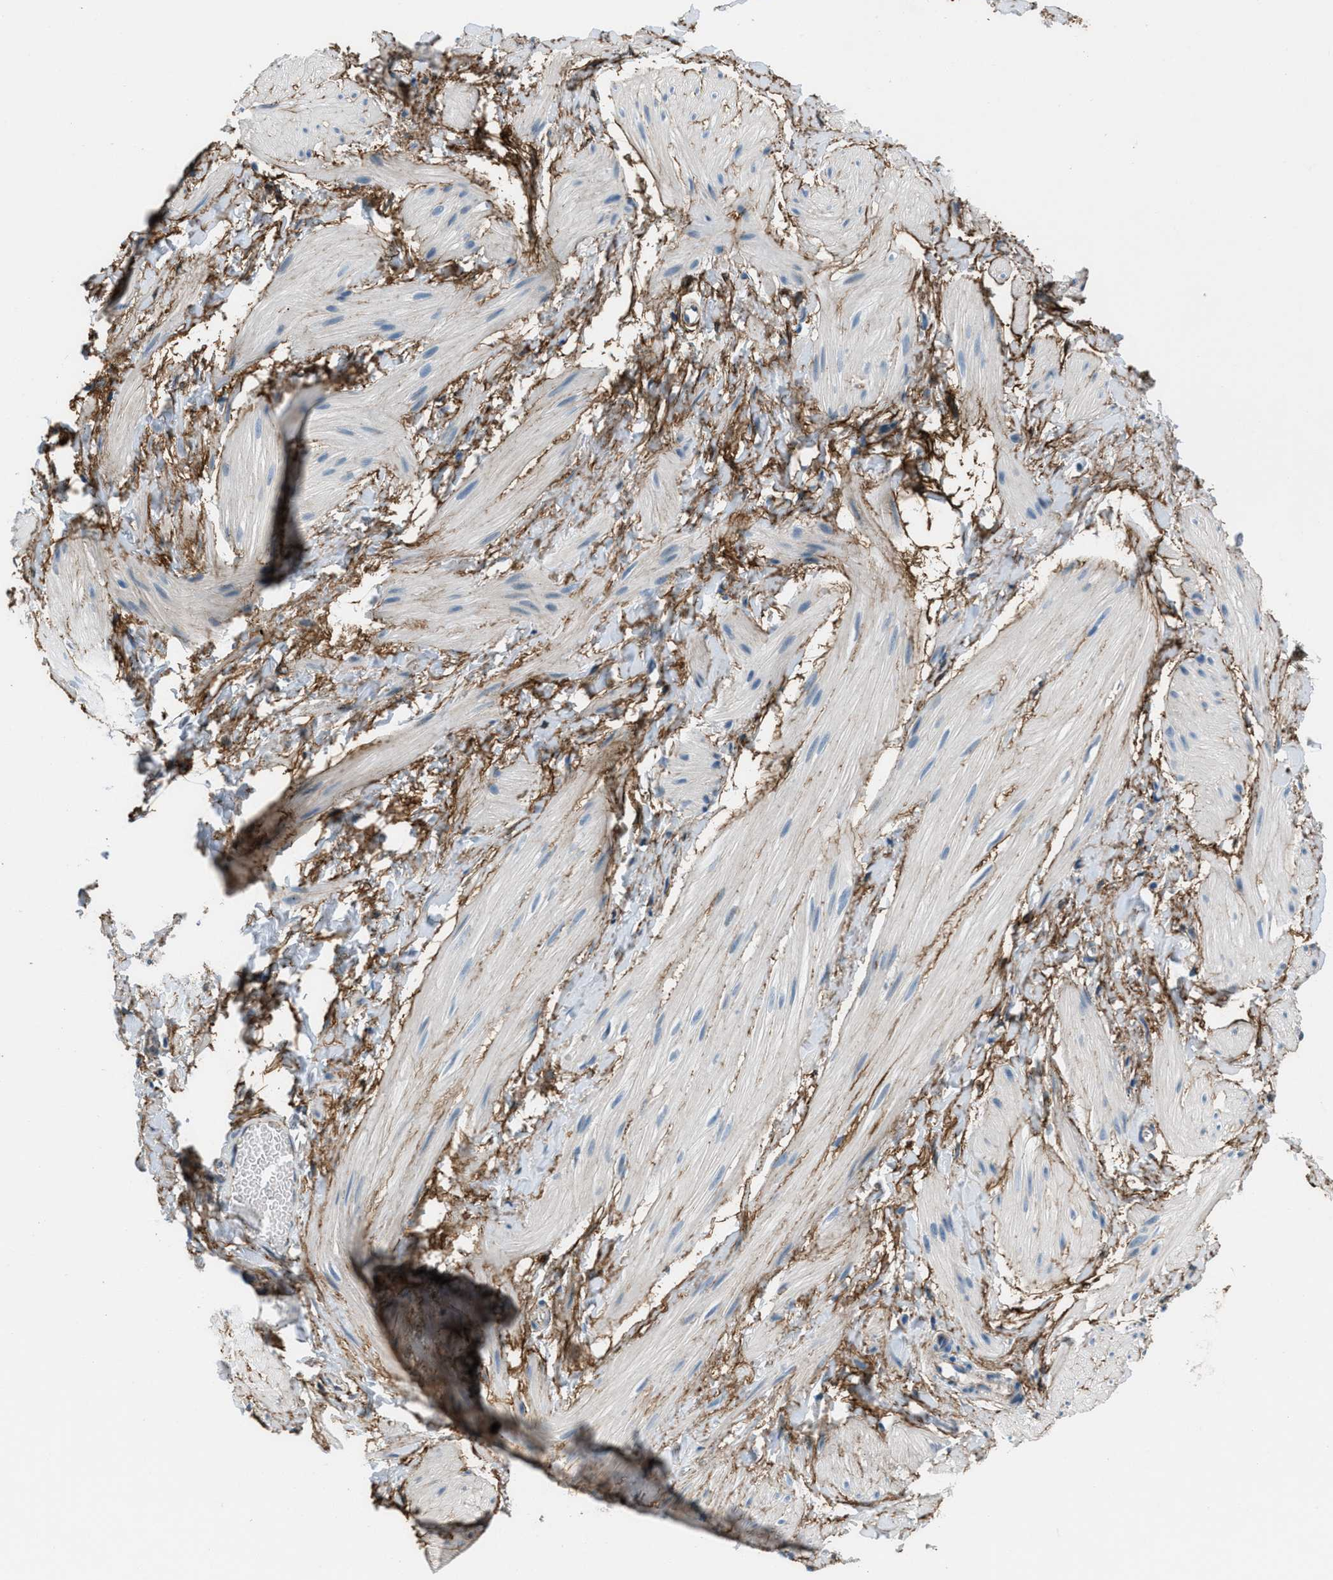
{"staining": {"intensity": "moderate", "quantity": "<25%", "location": "cytoplasmic/membranous"}, "tissue": "smooth muscle", "cell_type": "Smooth muscle cells", "image_type": "normal", "snomed": [{"axis": "morphology", "description": "Normal tissue, NOS"}, {"axis": "topography", "description": "Smooth muscle"}], "caption": "A brown stain highlights moderate cytoplasmic/membranous expression of a protein in smooth muscle cells of benign smooth muscle.", "gene": "FBN1", "patient": {"sex": "male", "age": 16}}